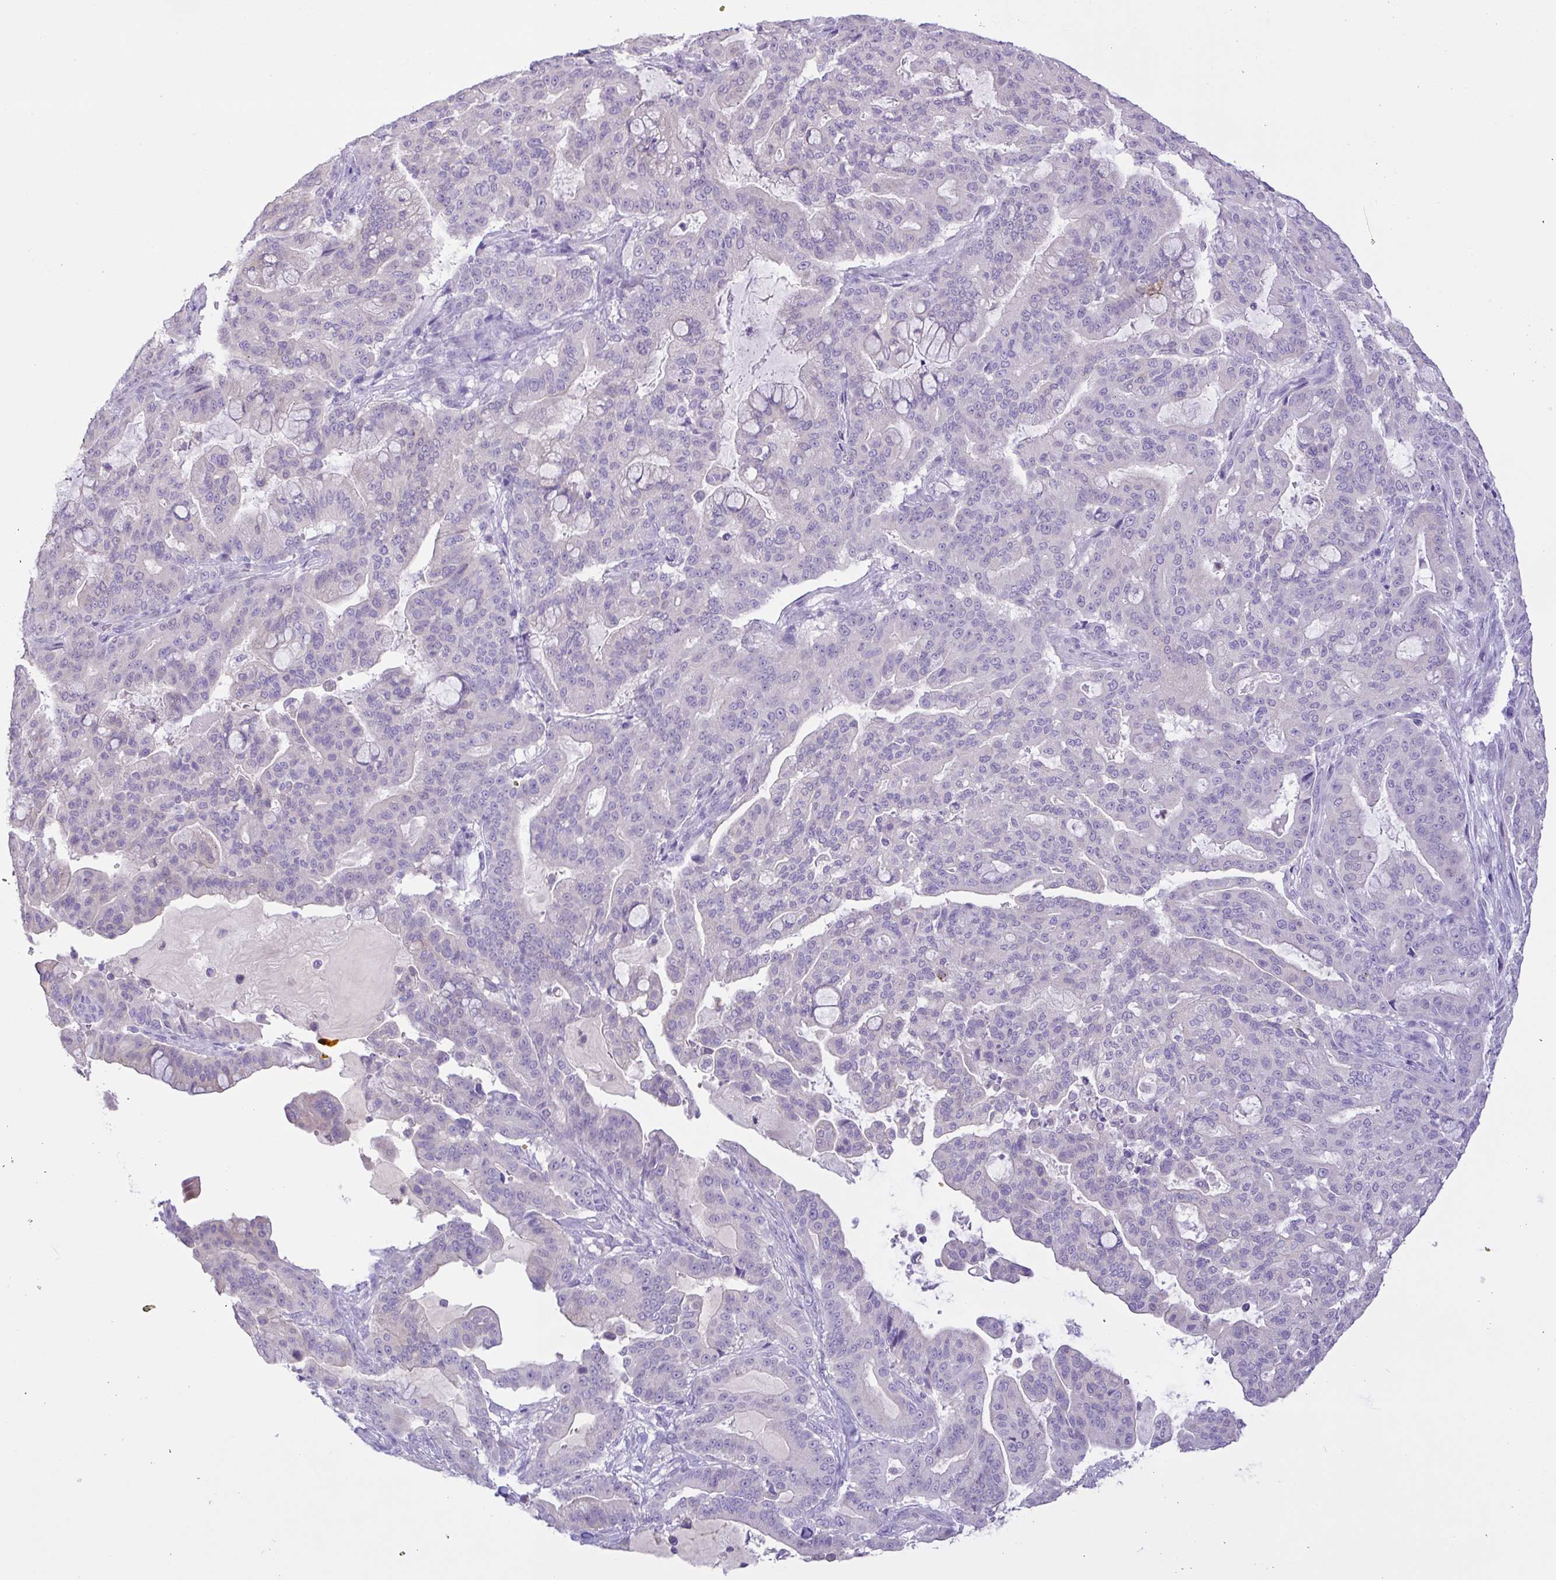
{"staining": {"intensity": "negative", "quantity": "none", "location": "none"}, "tissue": "pancreatic cancer", "cell_type": "Tumor cells", "image_type": "cancer", "snomed": [{"axis": "morphology", "description": "Adenocarcinoma, NOS"}, {"axis": "topography", "description": "Pancreas"}], "caption": "IHC image of neoplastic tissue: human pancreatic cancer (adenocarcinoma) stained with DAB reveals no significant protein expression in tumor cells. (Brightfield microscopy of DAB immunohistochemistry (IHC) at high magnification).", "gene": "CST11", "patient": {"sex": "male", "age": 63}}